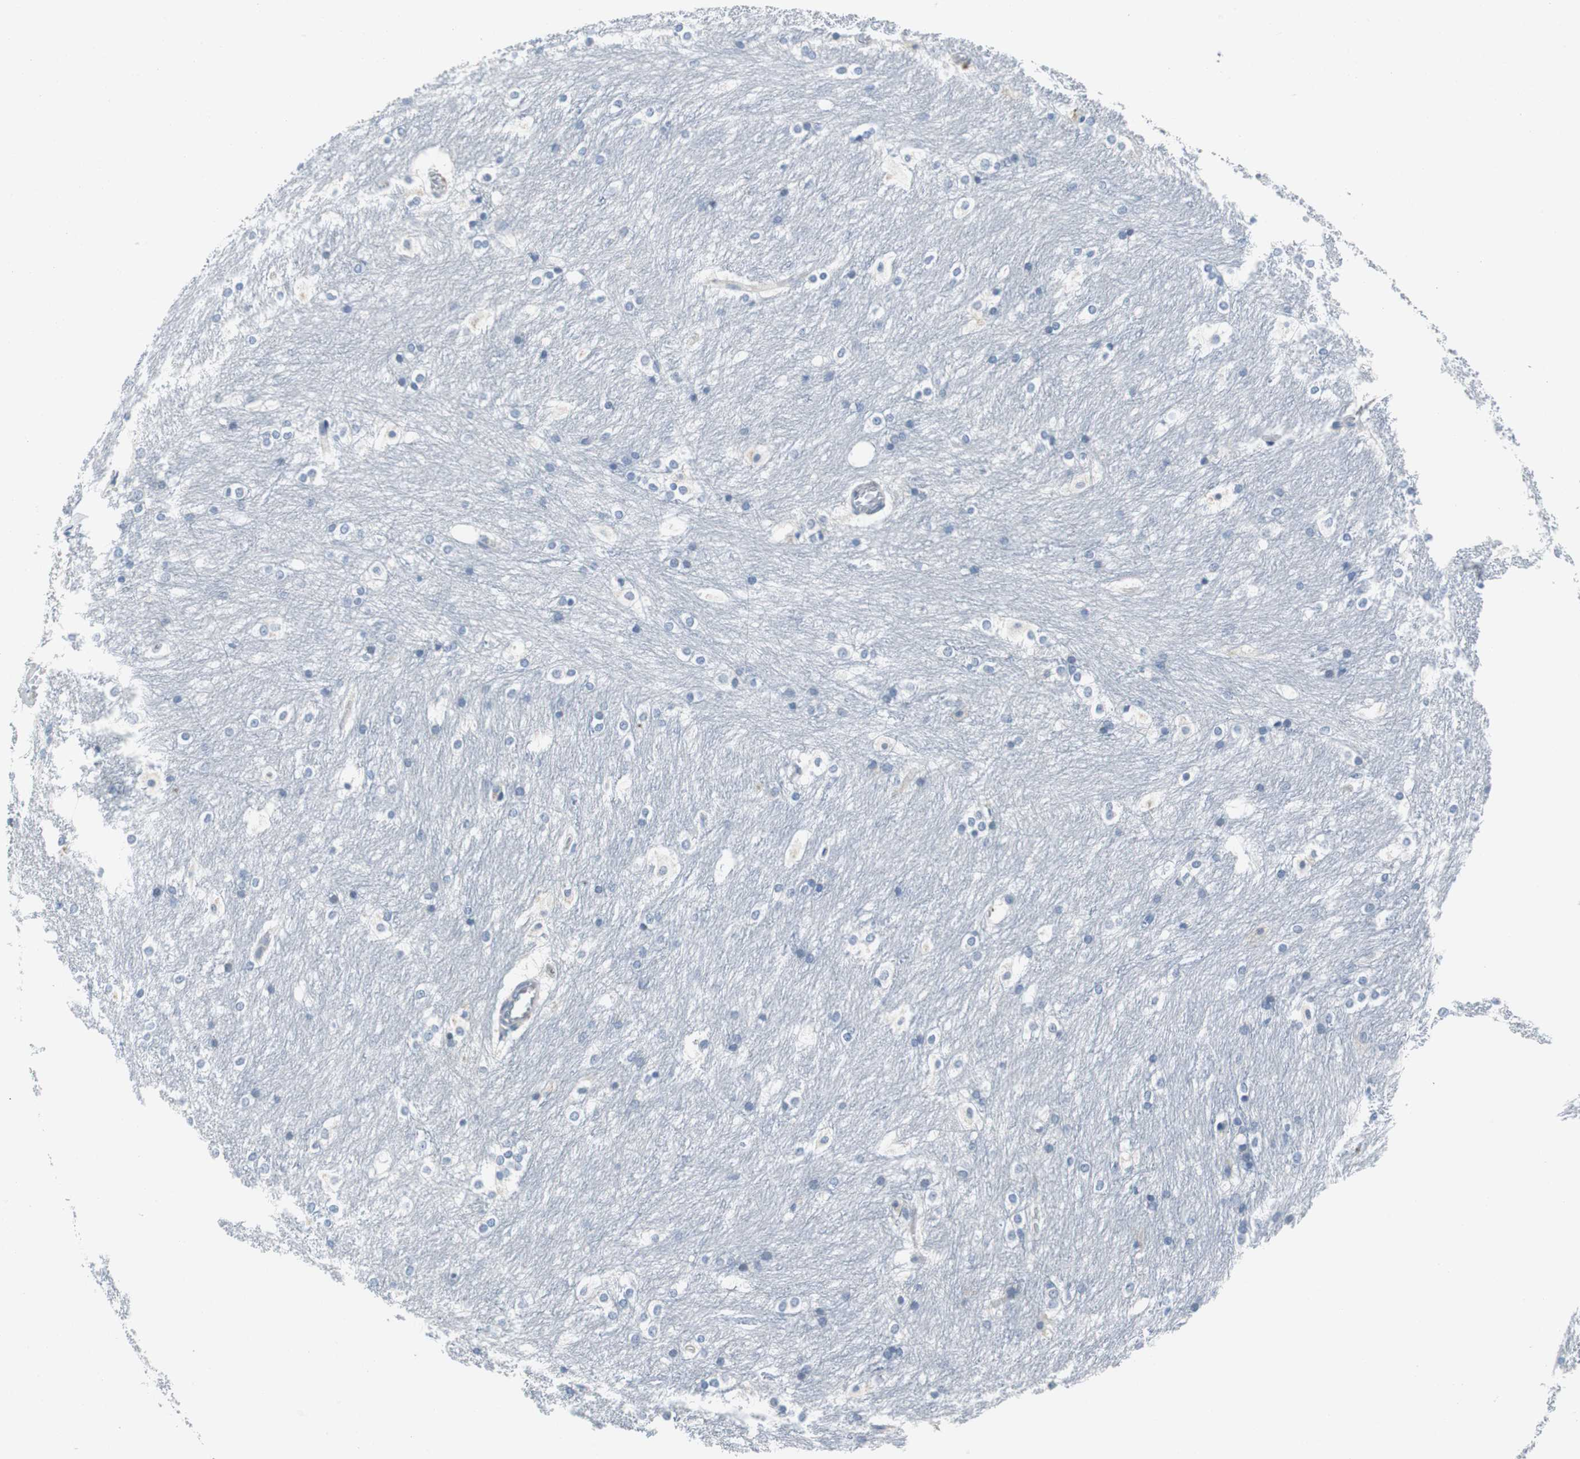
{"staining": {"intensity": "negative", "quantity": "none", "location": "none"}, "tissue": "caudate", "cell_type": "Glial cells", "image_type": "normal", "snomed": [{"axis": "morphology", "description": "Normal tissue, NOS"}, {"axis": "topography", "description": "Lateral ventricle wall"}], "caption": "Caudate was stained to show a protein in brown. There is no significant positivity in glial cells. (DAB (3,3'-diaminobenzidine) IHC visualized using brightfield microscopy, high magnification).", "gene": "ORM1", "patient": {"sex": "female", "age": 19}}